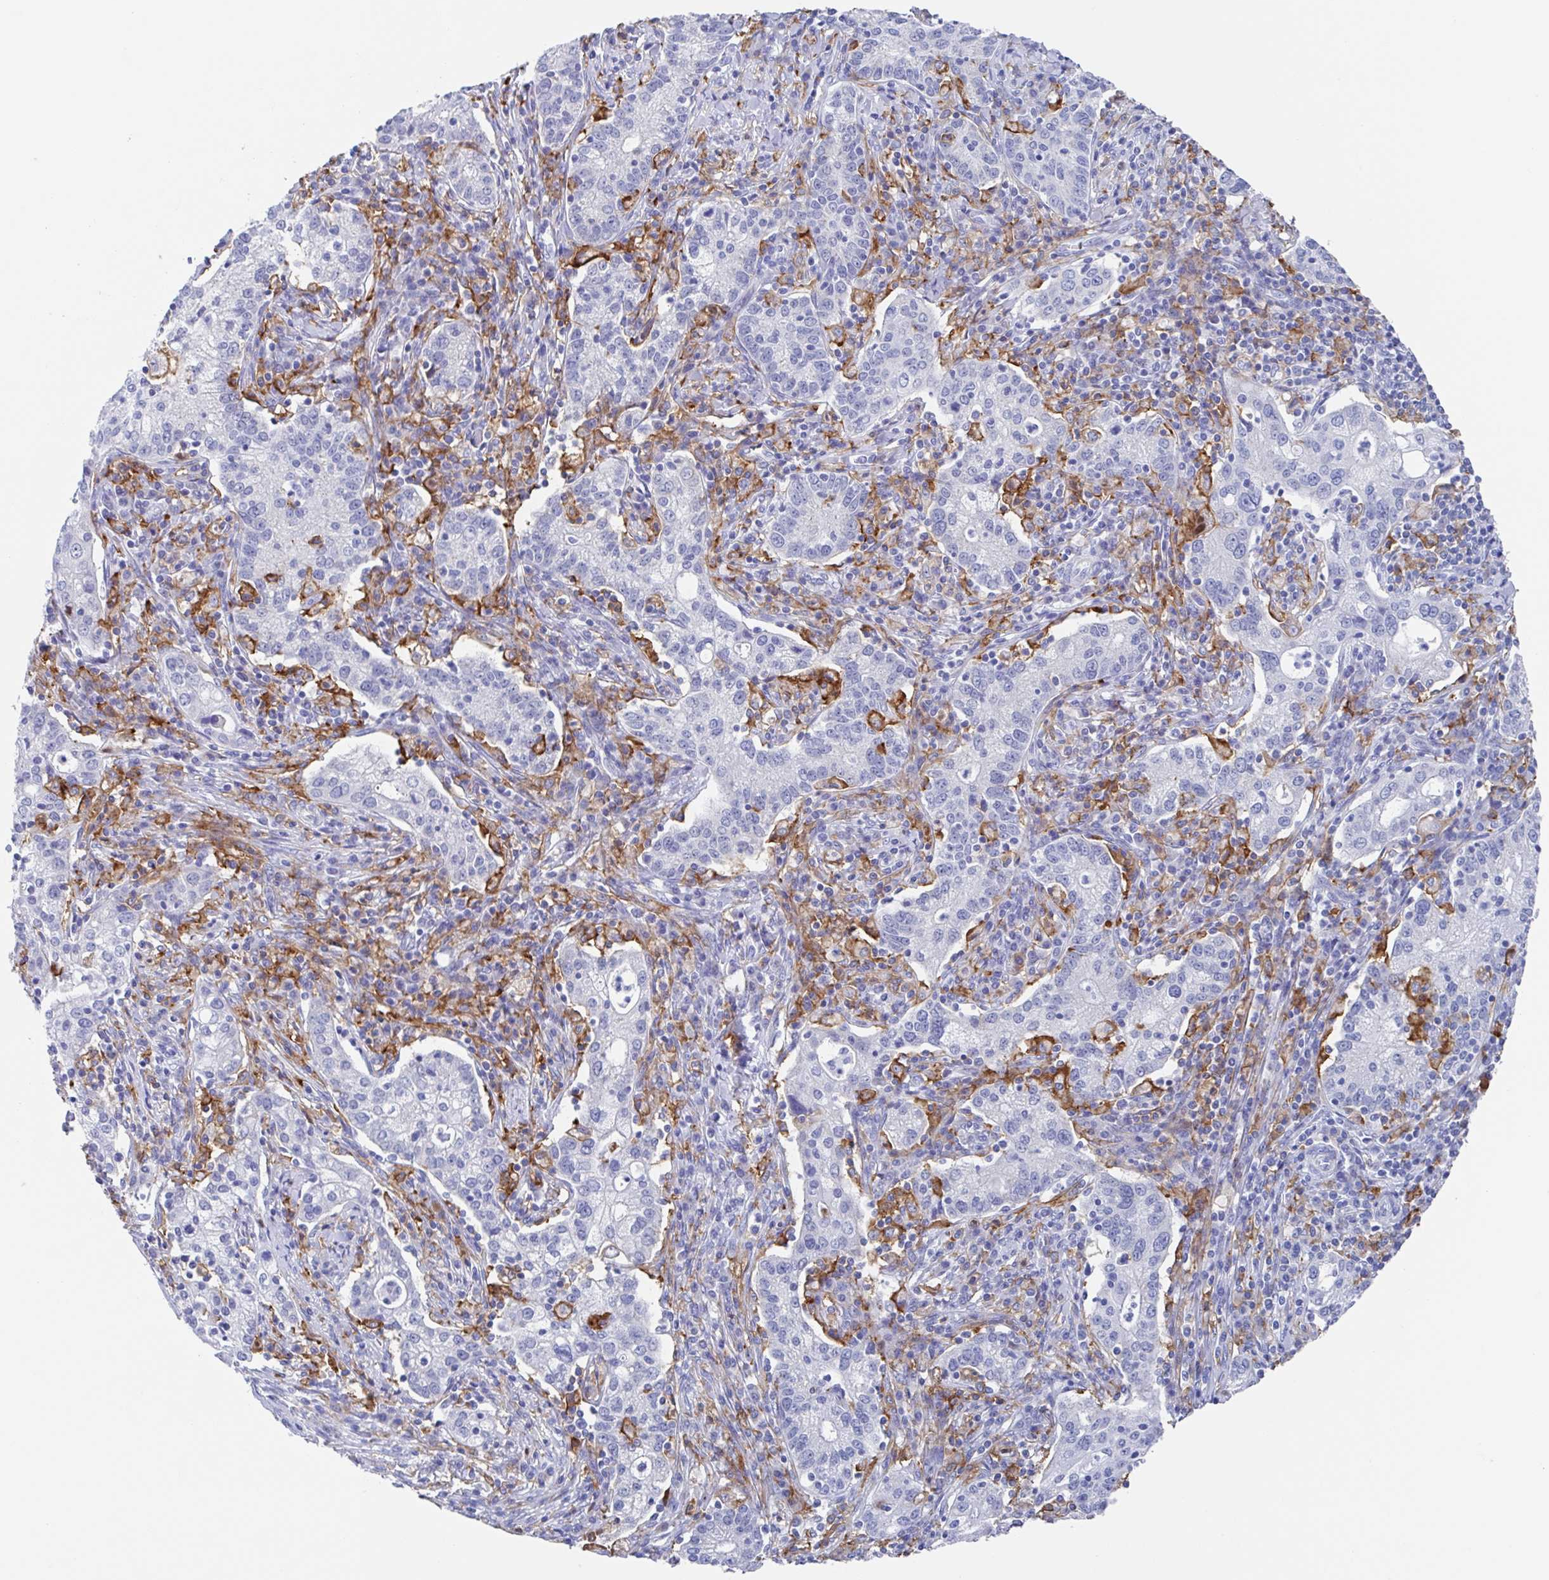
{"staining": {"intensity": "negative", "quantity": "none", "location": "none"}, "tissue": "cervical cancer", "cell_type": "Tumor cells", "image_type": "cancer", "snomed": [{"axis": "morphology", "description": "Normal tissue, NOS"}, {"axis": "morphology", "description": "Adenocarcinoma, NOS"}, {"axis": "topography", "description": "Cervix"}], "caption": "An image of cervical cancer stained for a protein shows no brown staining in tumor cells.", "gene": "FCGR3A", "patient": {"sex": "female", "age": 44}}